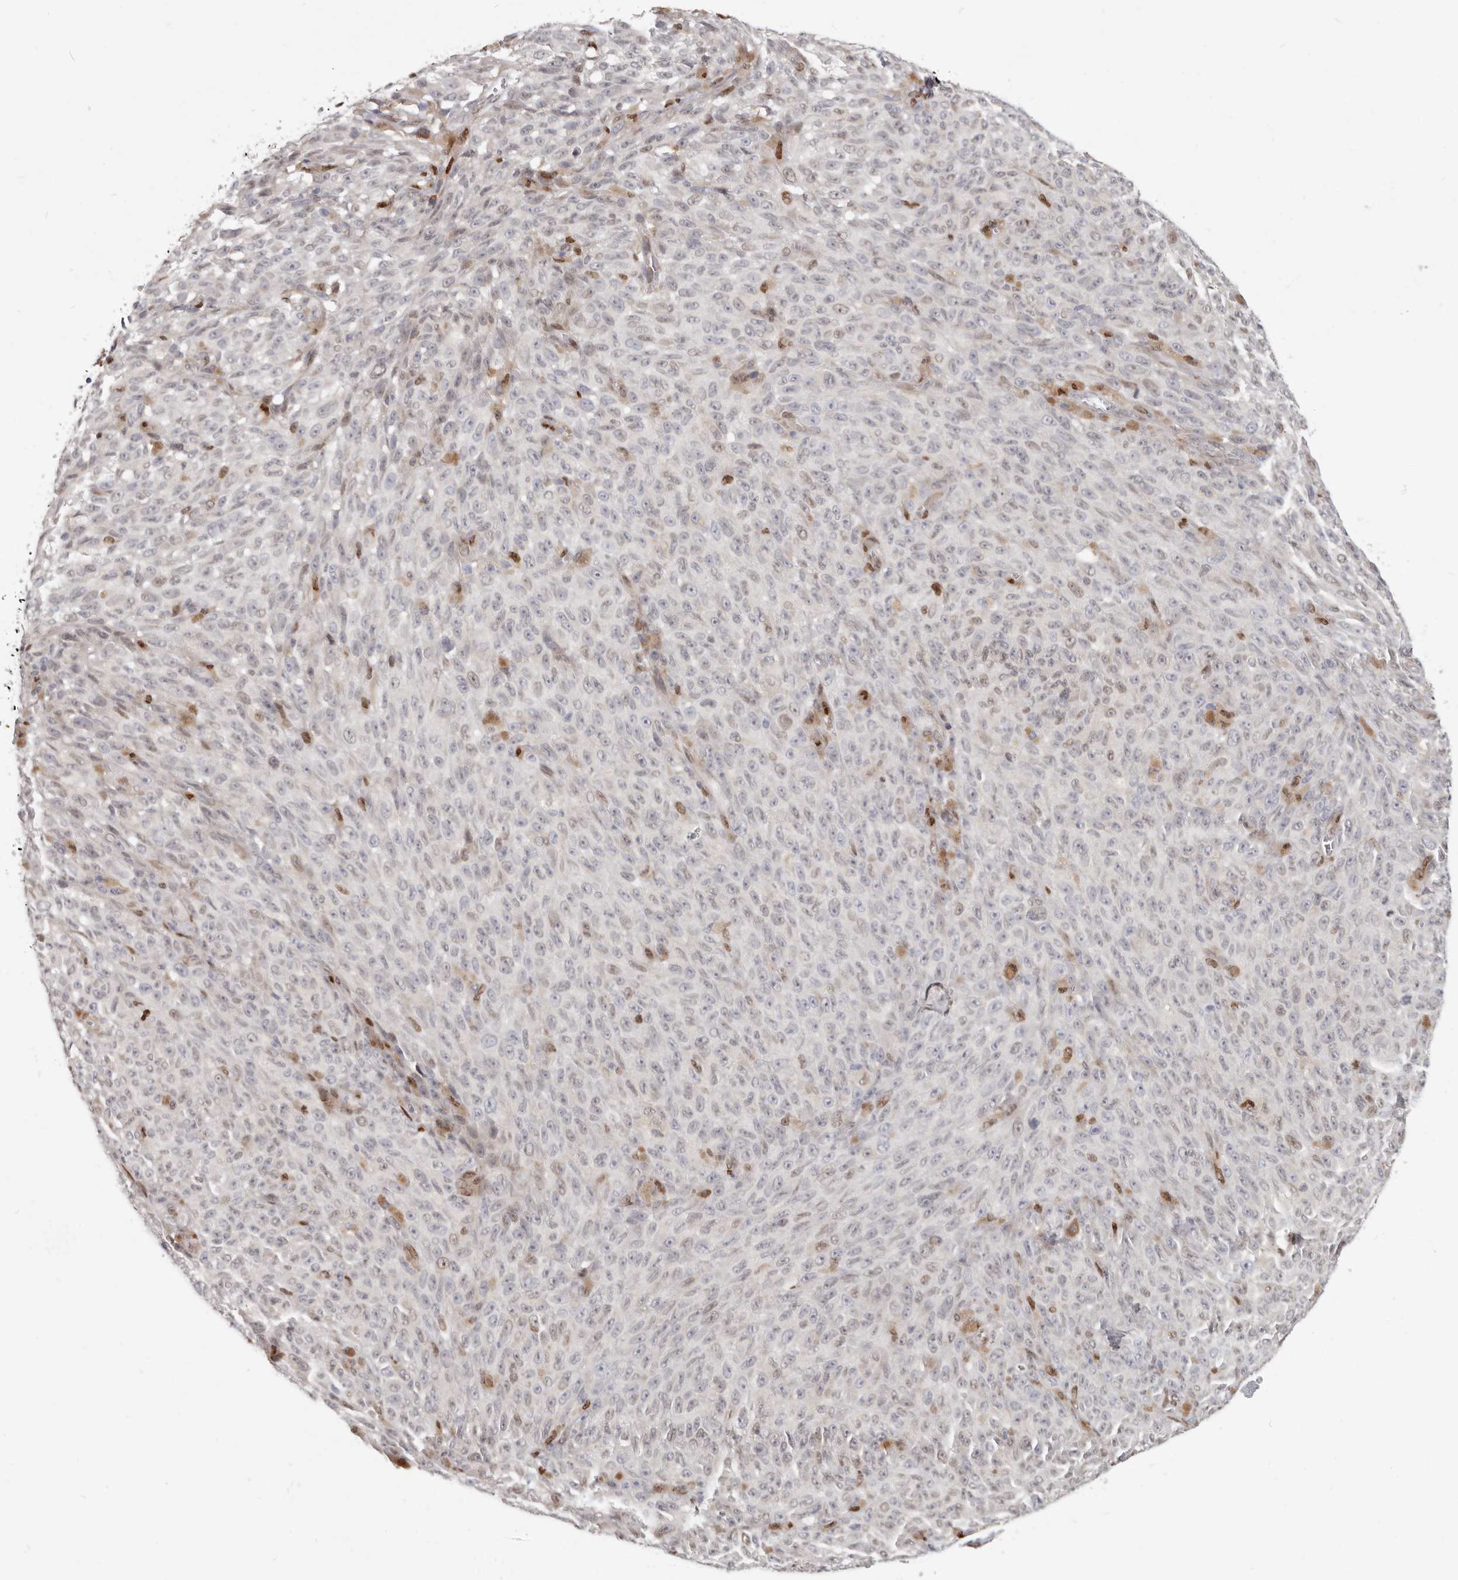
{"staining": {"intensity": "moderate", "quantity": "<25%", "location": "nuclear"}, "tissue": "melanoma", "cell_type": "Tumor cells", "image_type": "cancer", "snomed": [{"axis": "morphology", "description": "Malignant melanoma, NOS"}, {"axis": "topography", "description": "Skin"}], "caption": "IHC histopathology image of neoplastic tissue: human melanoma stained using IHC shows low levels of moderate protein expression localized specifically in the nuclear of tumor cells, appearing as a nuclear brown color.", "gene": "SRP19", "patient": {"sex": "female", "age": 82}}